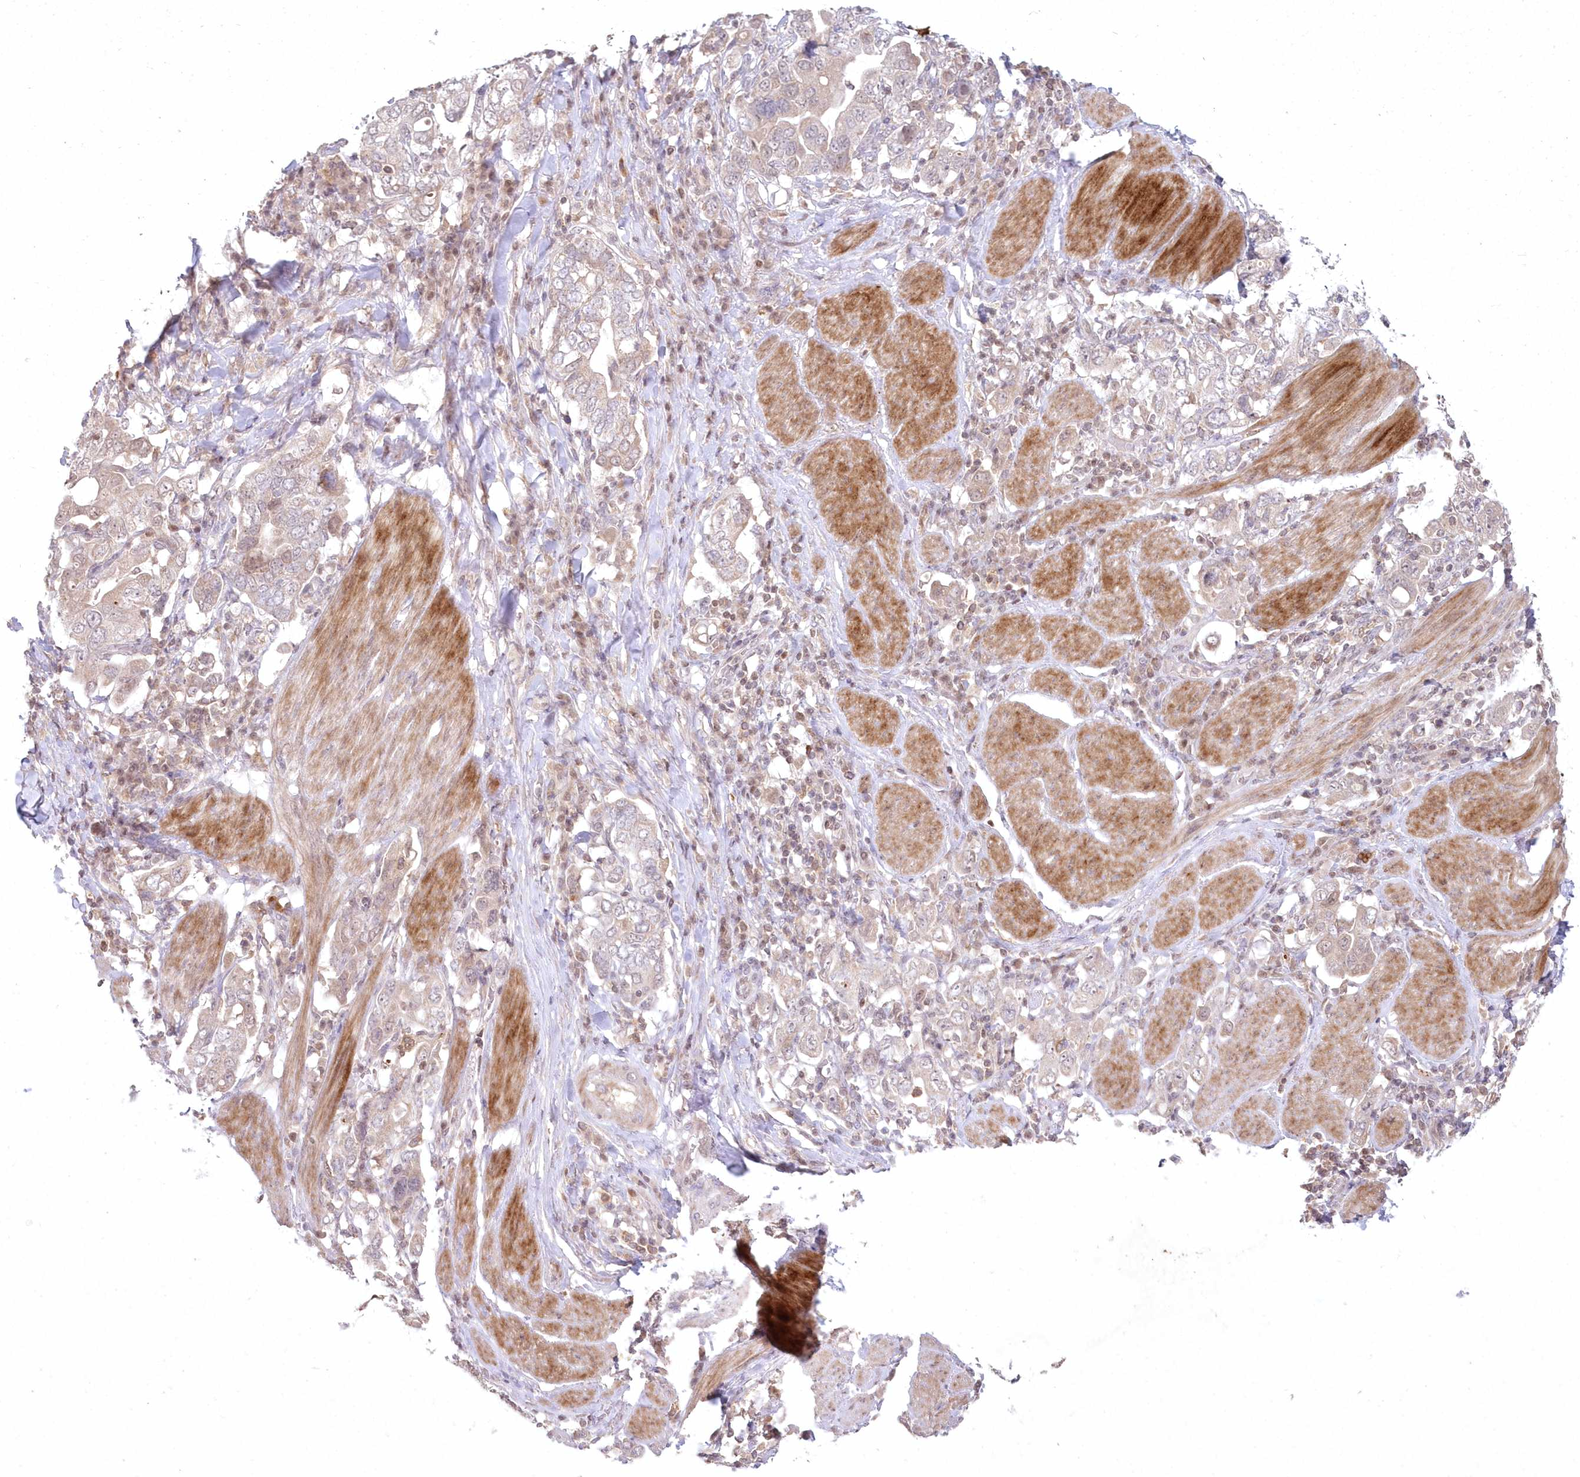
{"staining": {"intensity": "negative", "quantity": "none", "location": "none"}, "tissue": "stomach cancer", "cell_type": "Tumor cells", "image_type": "cancer", "snomed": [{"axis": "morphology", "description": "Adenocarcinoma, NOS"}, {"axis": "topography", "description": "Stomach, upper"}], "caption": "This histopathology image is of adenocarcinoma (stomach) stained with immunohistochemistry (IHC) to label a protein in brown with the nuclei are counter-stained blue. There is no staining in tumor cells. (Brightfield microscopy of DAB (3,3'-diaminobenzidine) immunohistochemistry (IHC) at high magnification).", "gene": "ASCC1", "patient": {"sex": "male", "age": 62}}